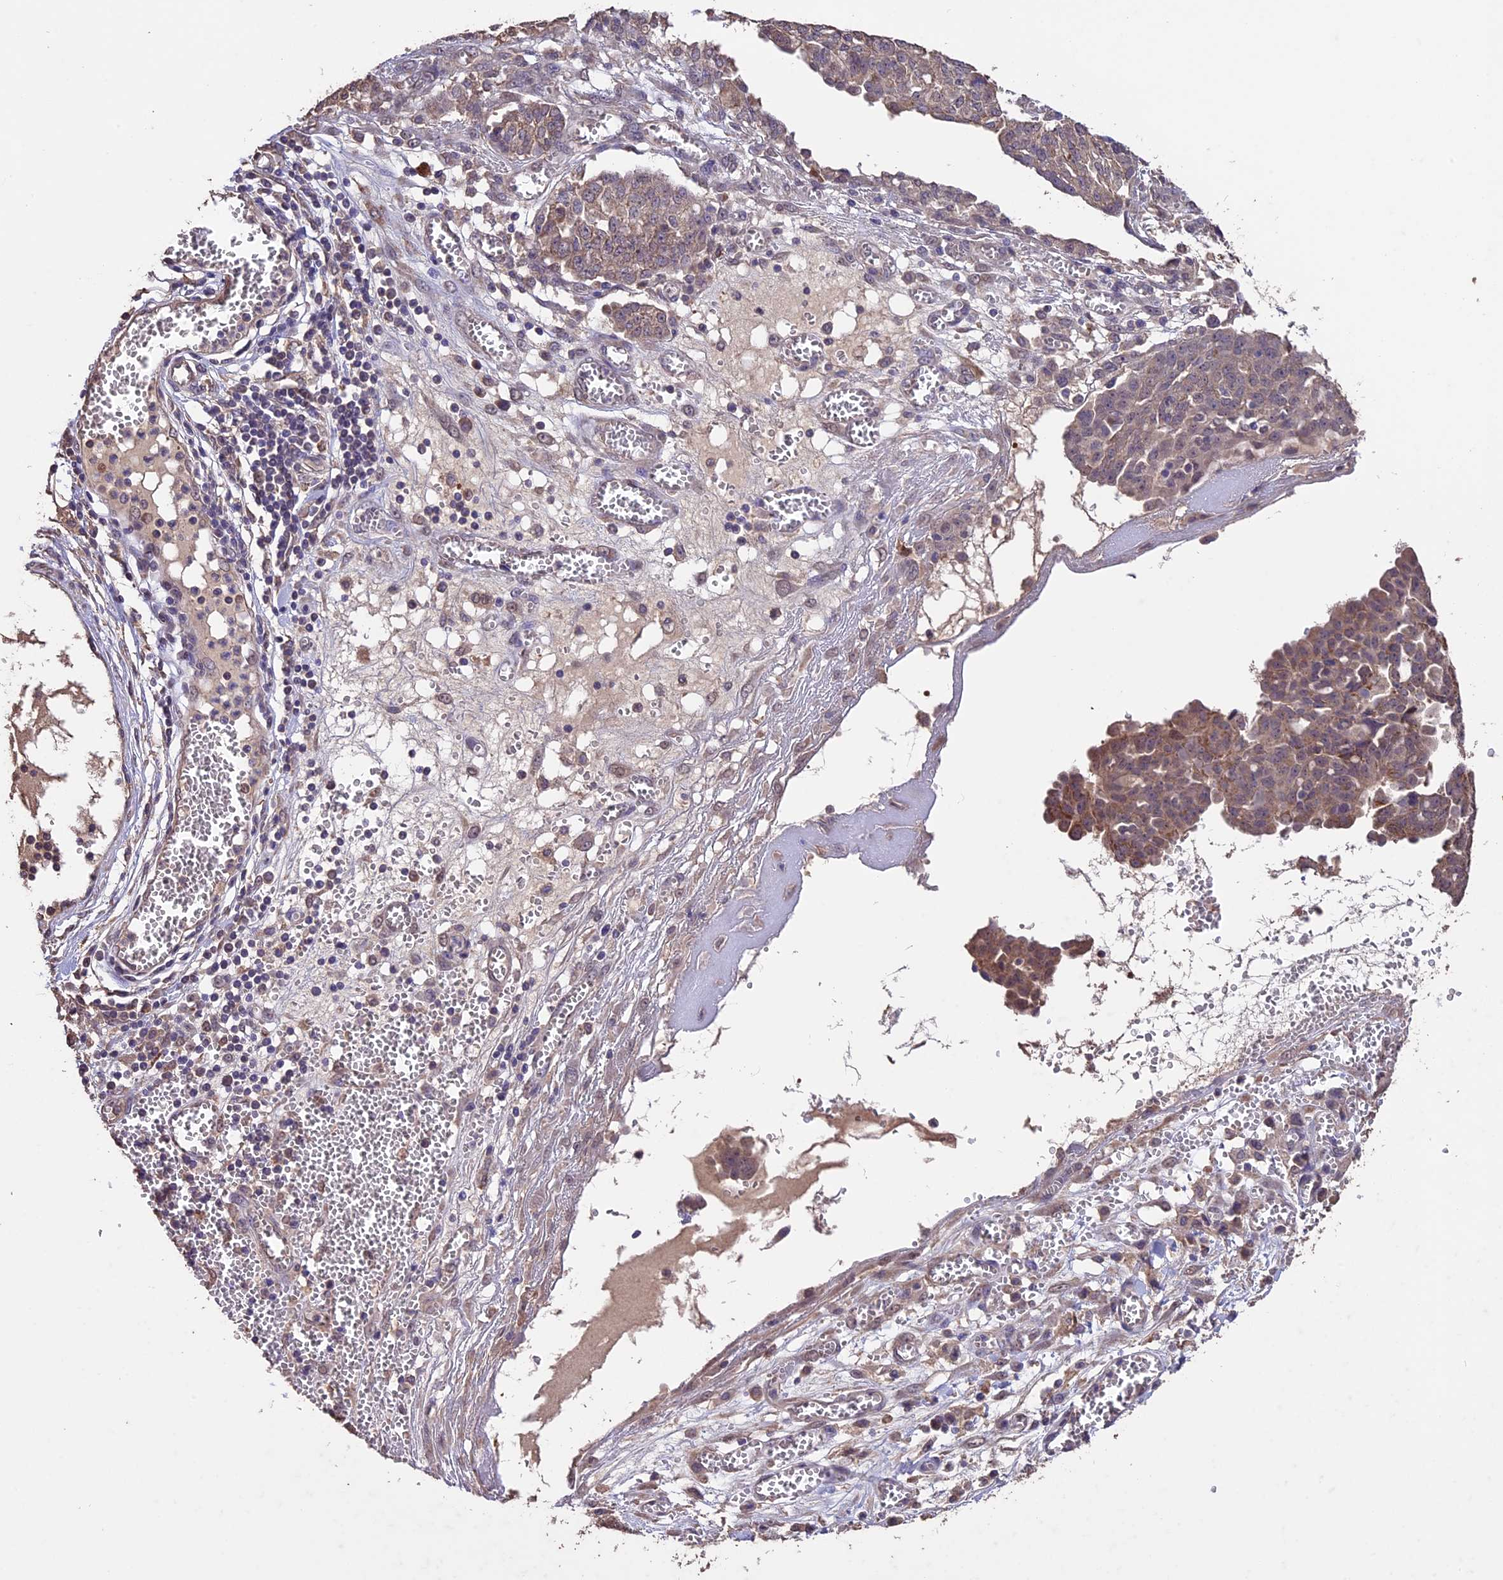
{"staining": {"intensity": "weak", "quantity": "25%-75%", "location": "cytoplasmic/membranous"}, "tissue": "ovarian cancer", "cell_type": "Tumor cells", "image_type": "cancer", "snomed": [{"axis": "morphology", "description": "Cystadenocarcinoma, serous, NOS"}, {"axis": "topography", "description": "Soft tissue"}, {"axis": "topography", "description": "Ovary"}], "caption": "Ovarian cancer (serous cystadenocarcinoma) stained with IHC displays weak cytoplasmic/membranous staining in about 25%-75% of tumor cells.", "gene": "DIS3L", "patient": {"sex": "female", "age": 57}}